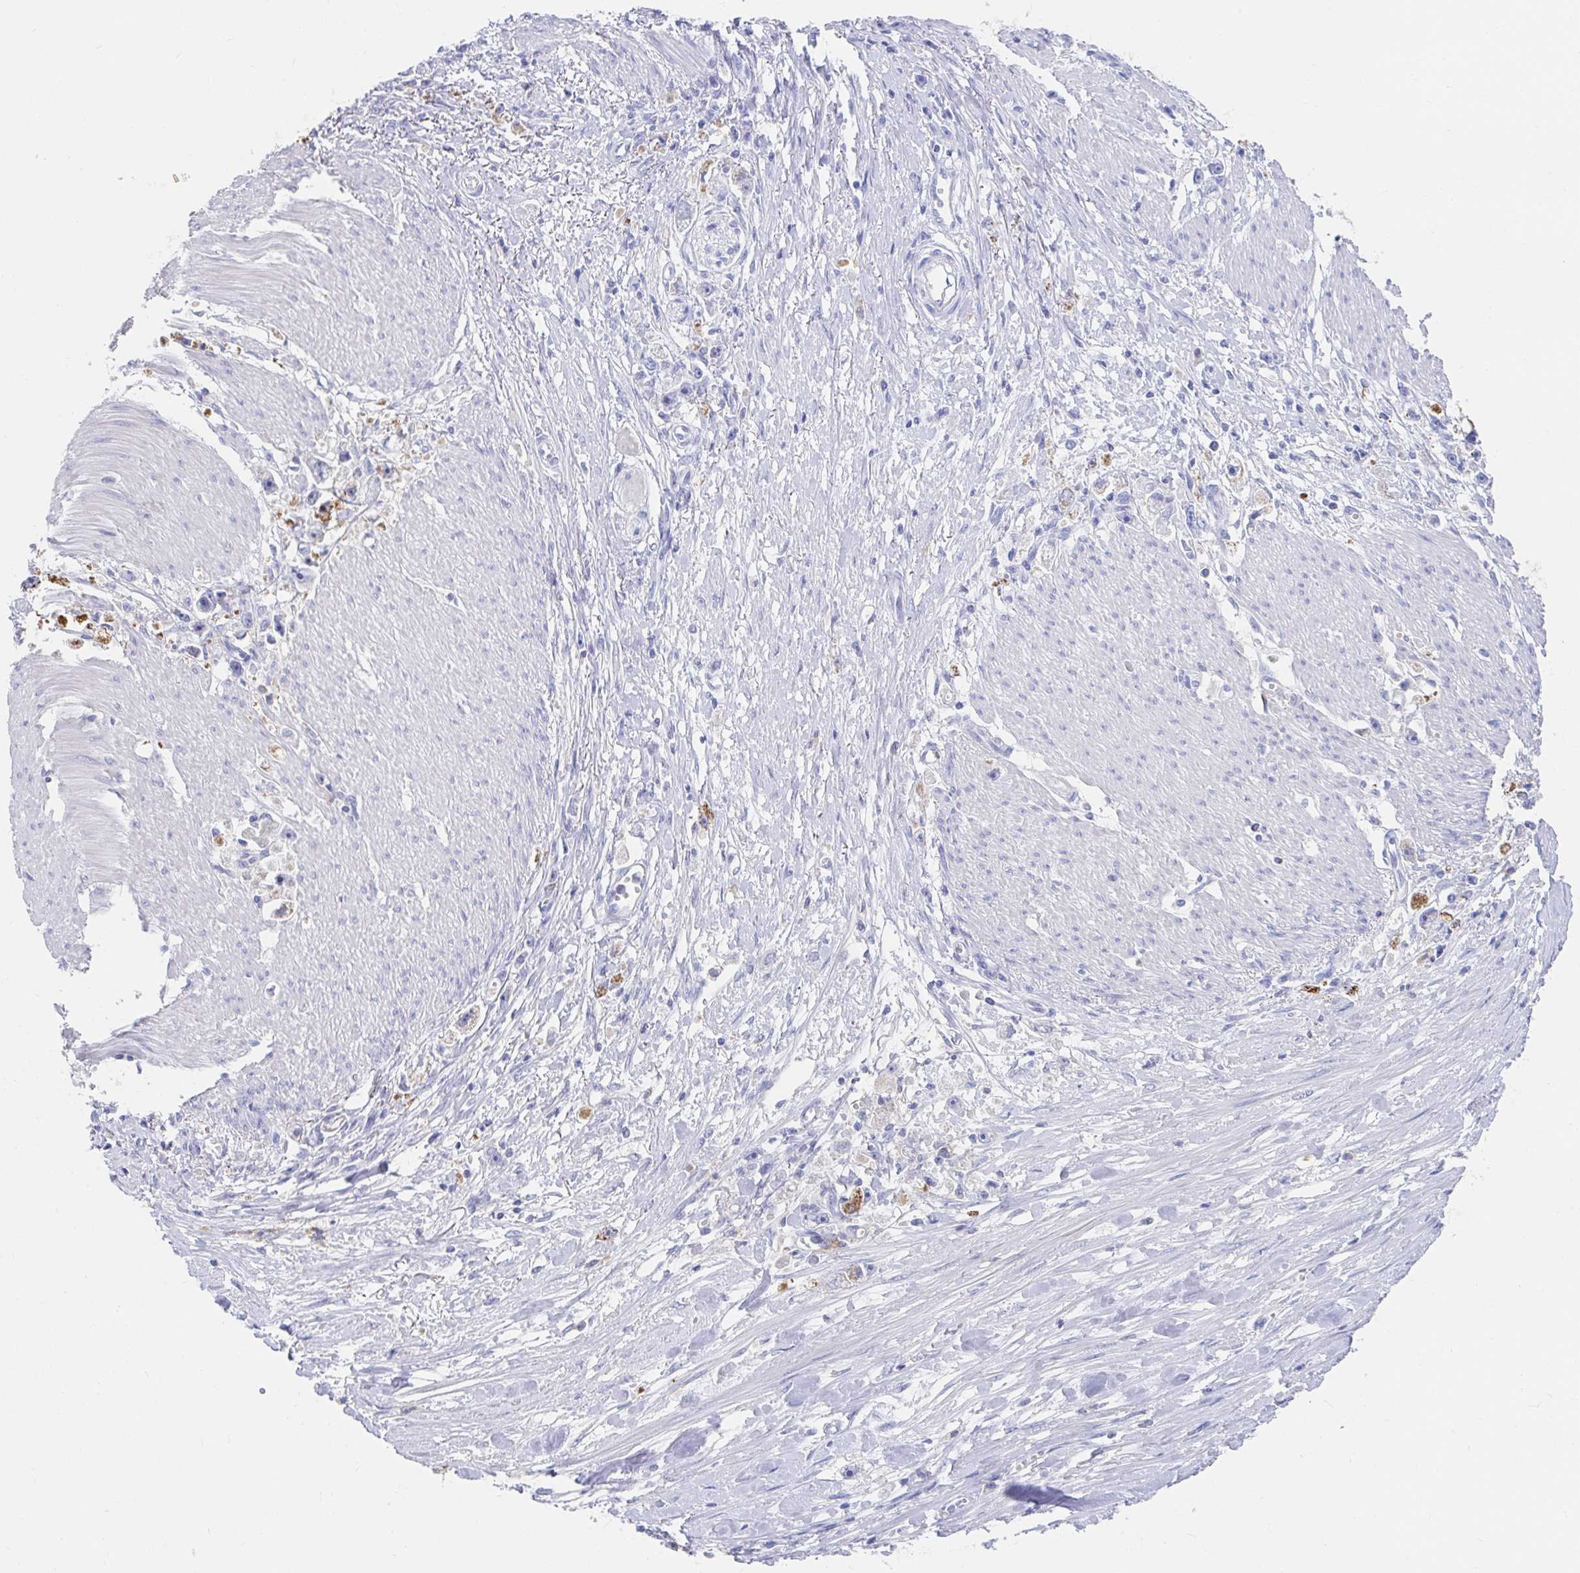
{"staining": {"intensity": "moderate", "quantity": "25%-75%", "location": "cytoplasmic/membranous"}, "tissue": "stomach cancer", "cell_type": "Tumor cells", "image_type": "cancer", "snomed": [{"axis": "morphology", "description": "Adenocarcinoma, NOS"}, {"axis": "topography", "description": "Stomach"}], "caption": "Brown immunohistochemical staining in stomach cancer shows moderate cytoplasmic/membranous staining in about 25%-75% of tumor cells.", "gene": "LAMC3", "patient": {"sex": "female", "age": 59}}